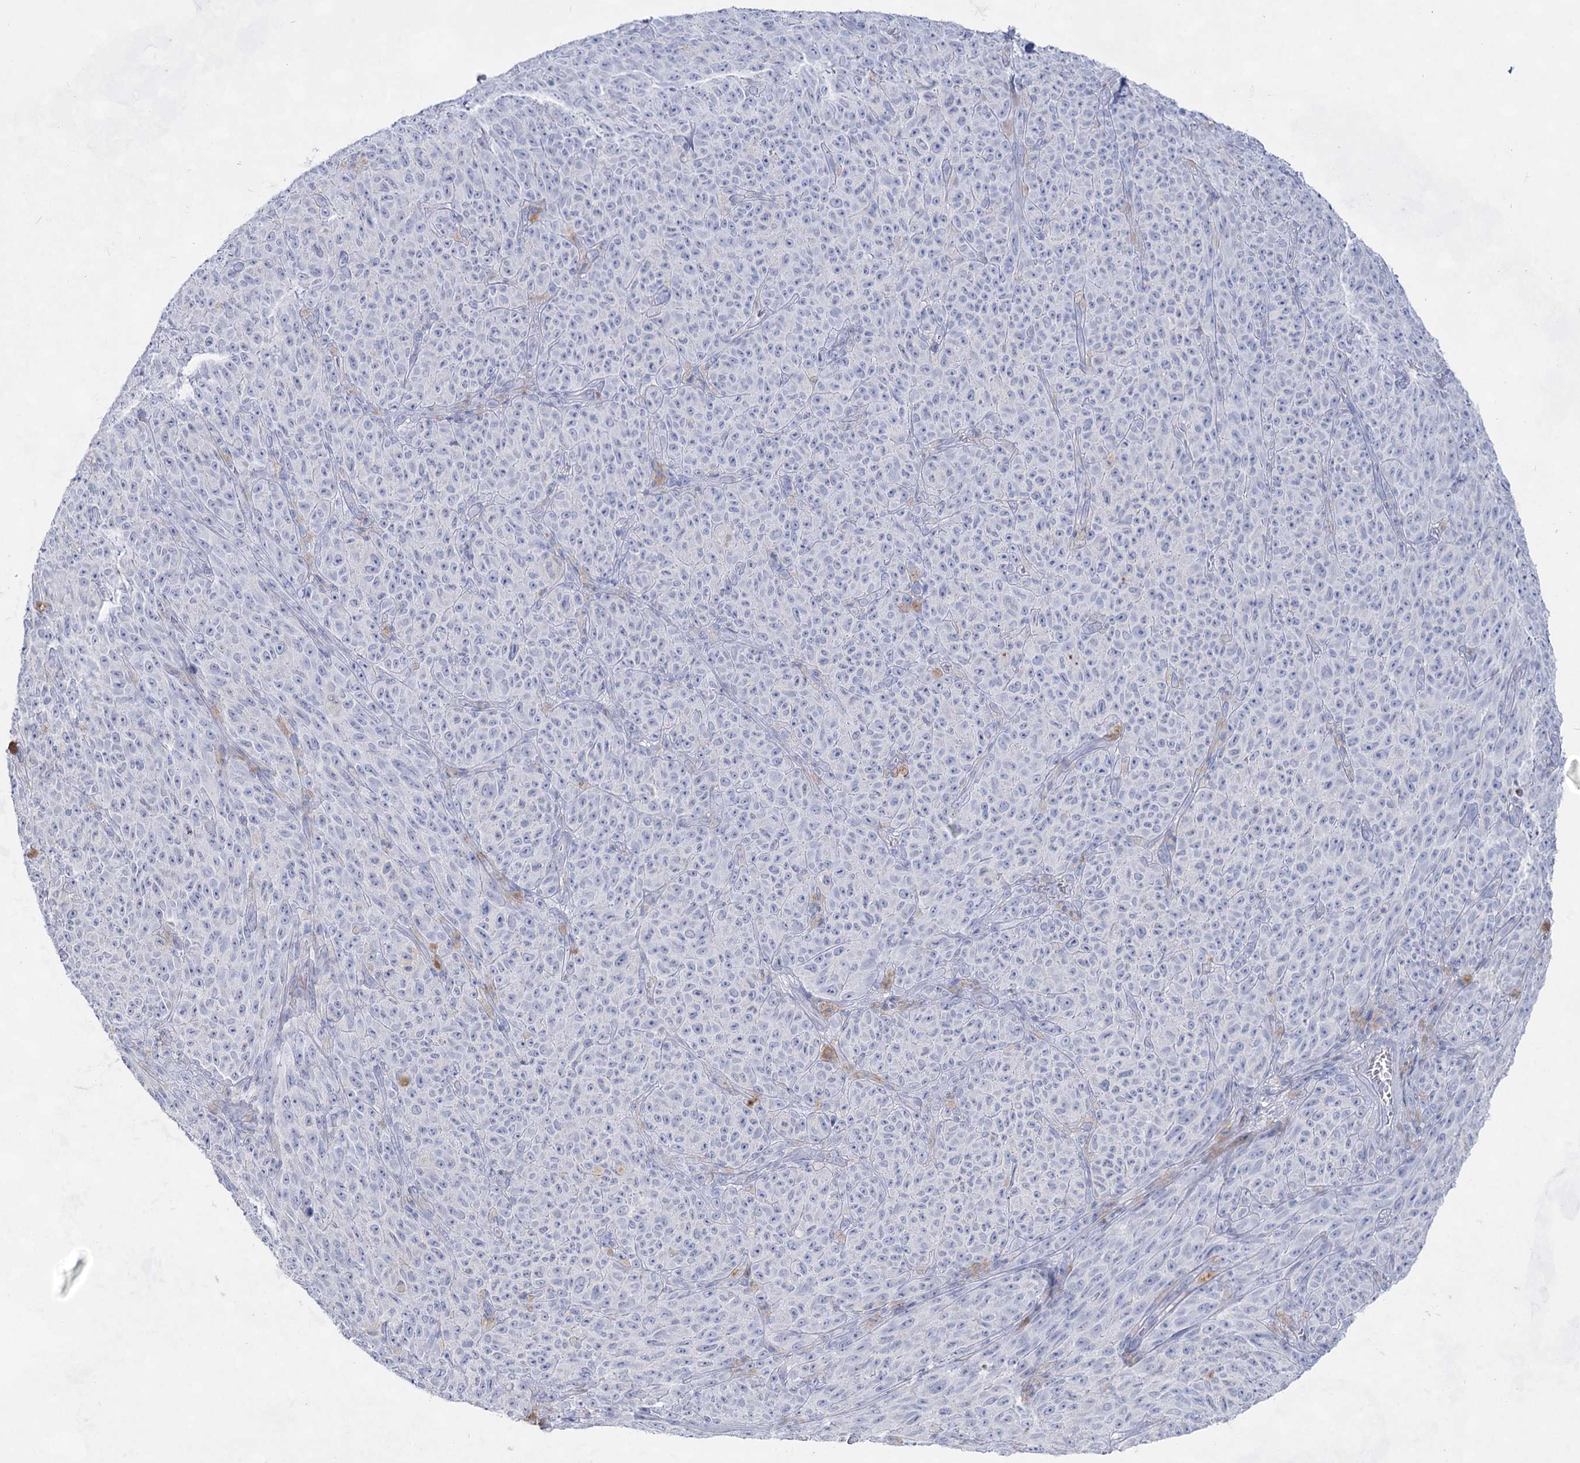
{"staining": {"intensity": "negative", "quantity": "none", "location": "none"}, "tissue": "melanoma", "cell_type": "Tumor cells", "image_type": "cancer", "snomed": [{"axis": "morphology", "description": "Malignant melanoma, NOS"}, {"axis": "topography", "description": "Skin"}], "caption": "This is an immunohistochemistry (IHC) image of human melanoma. There is no staining in tumor cells.", "gene": "ACRV1", "patient": {"sex": "female", "age": 82}}